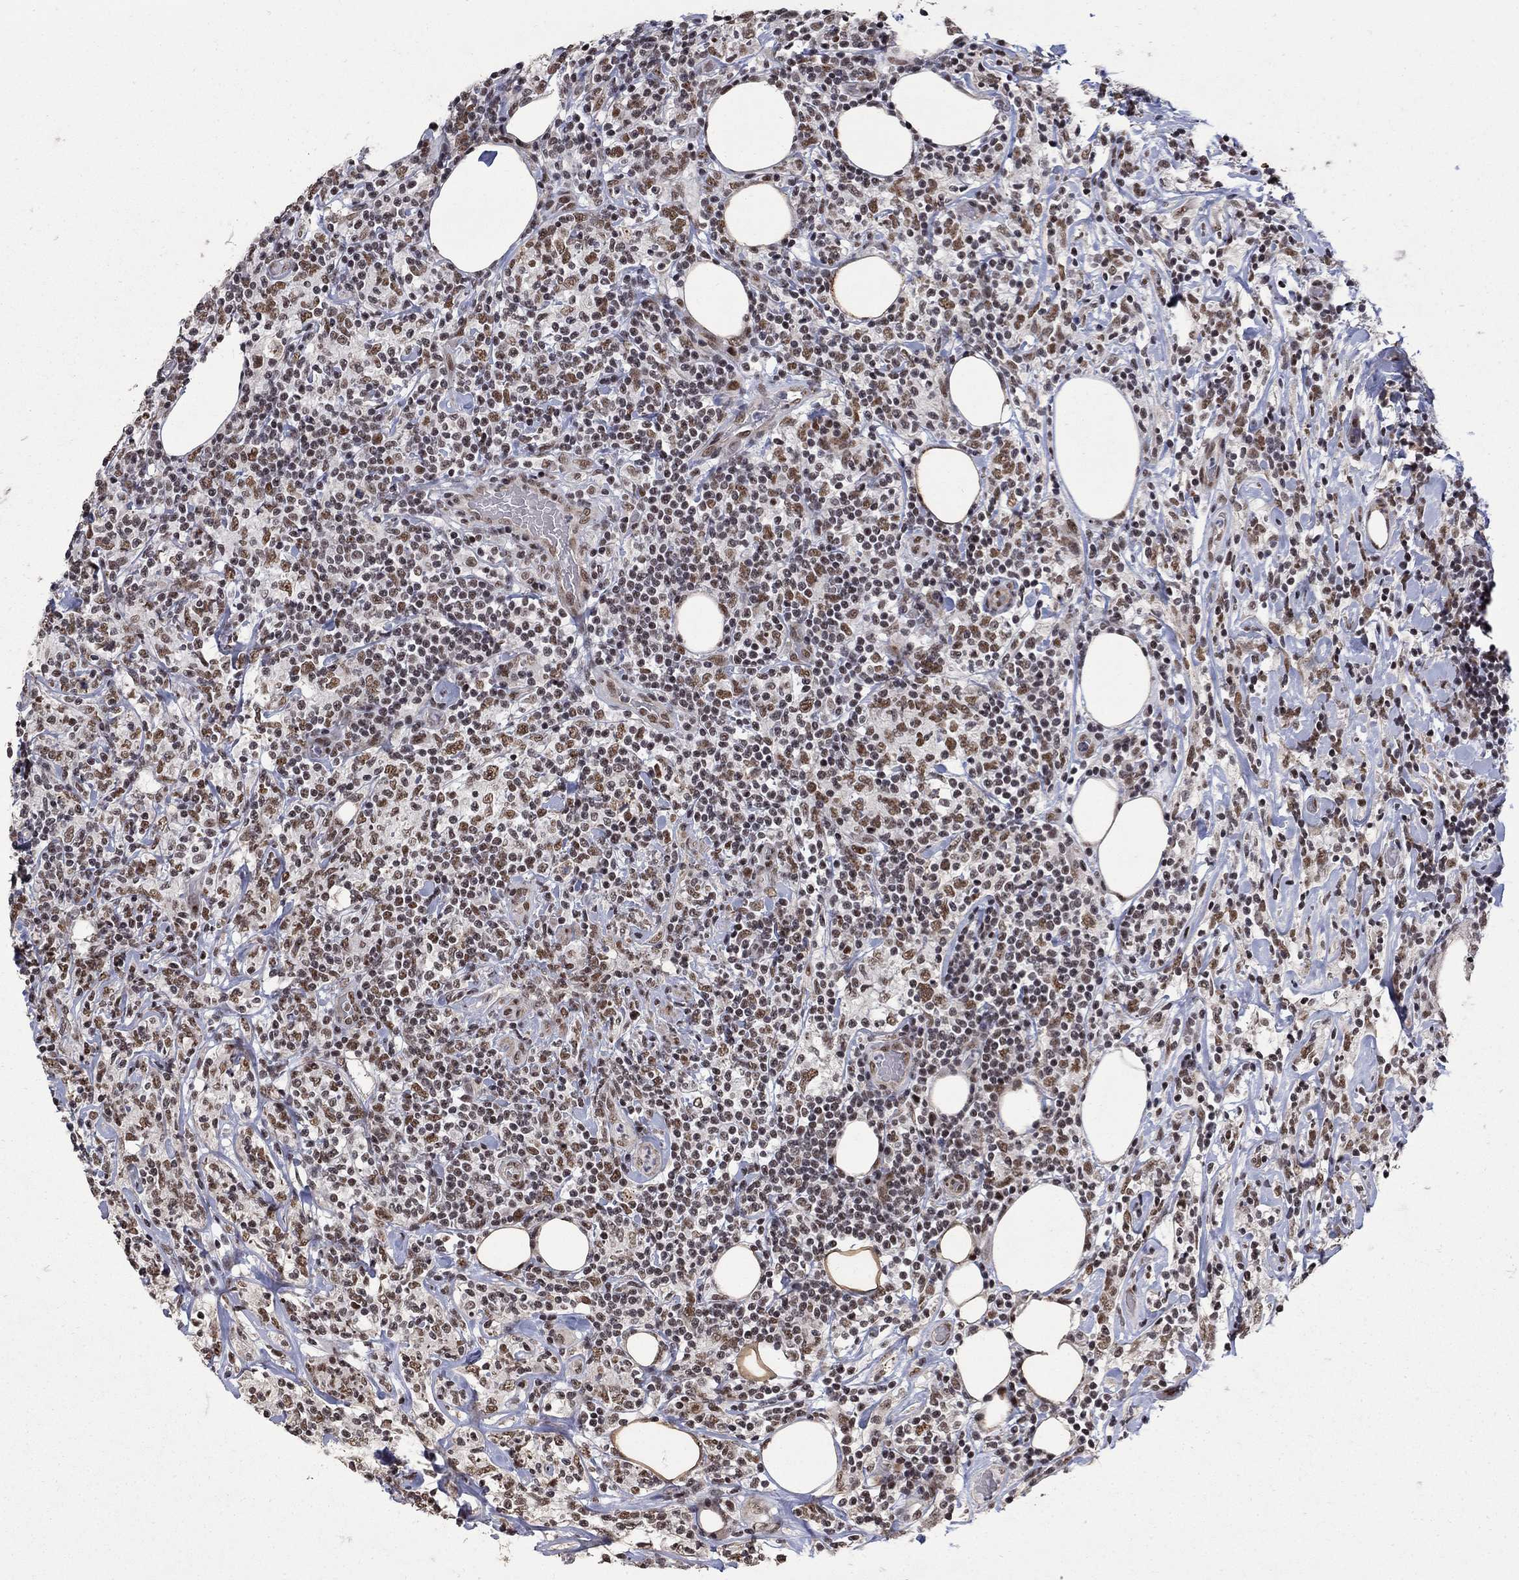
{"staining": {"intensity": "moderate", "quantity": ">75%", "location": "nuclear"}, "tissue": "lymphoma", "cell_type": "Tumor cells", "image_type": "cancer", "snomed": [{"axis": "morphology", "description": "Malignant lymphoma, non-Hodgkin's type, High grade"}, {"axis": "topography", "description": "Lymph node"}], "caption": "Immunohistochemistry histopathology image of neoplastic tissue: human lymphoma stained using immunohistochemistry shows medium levels of moderate protein expression localized specifically in the nuclear of tumor cells, appearing as a nuclear brown color.", "gene": "PNISR", "patient": {"sex": "female", "age": 84}}